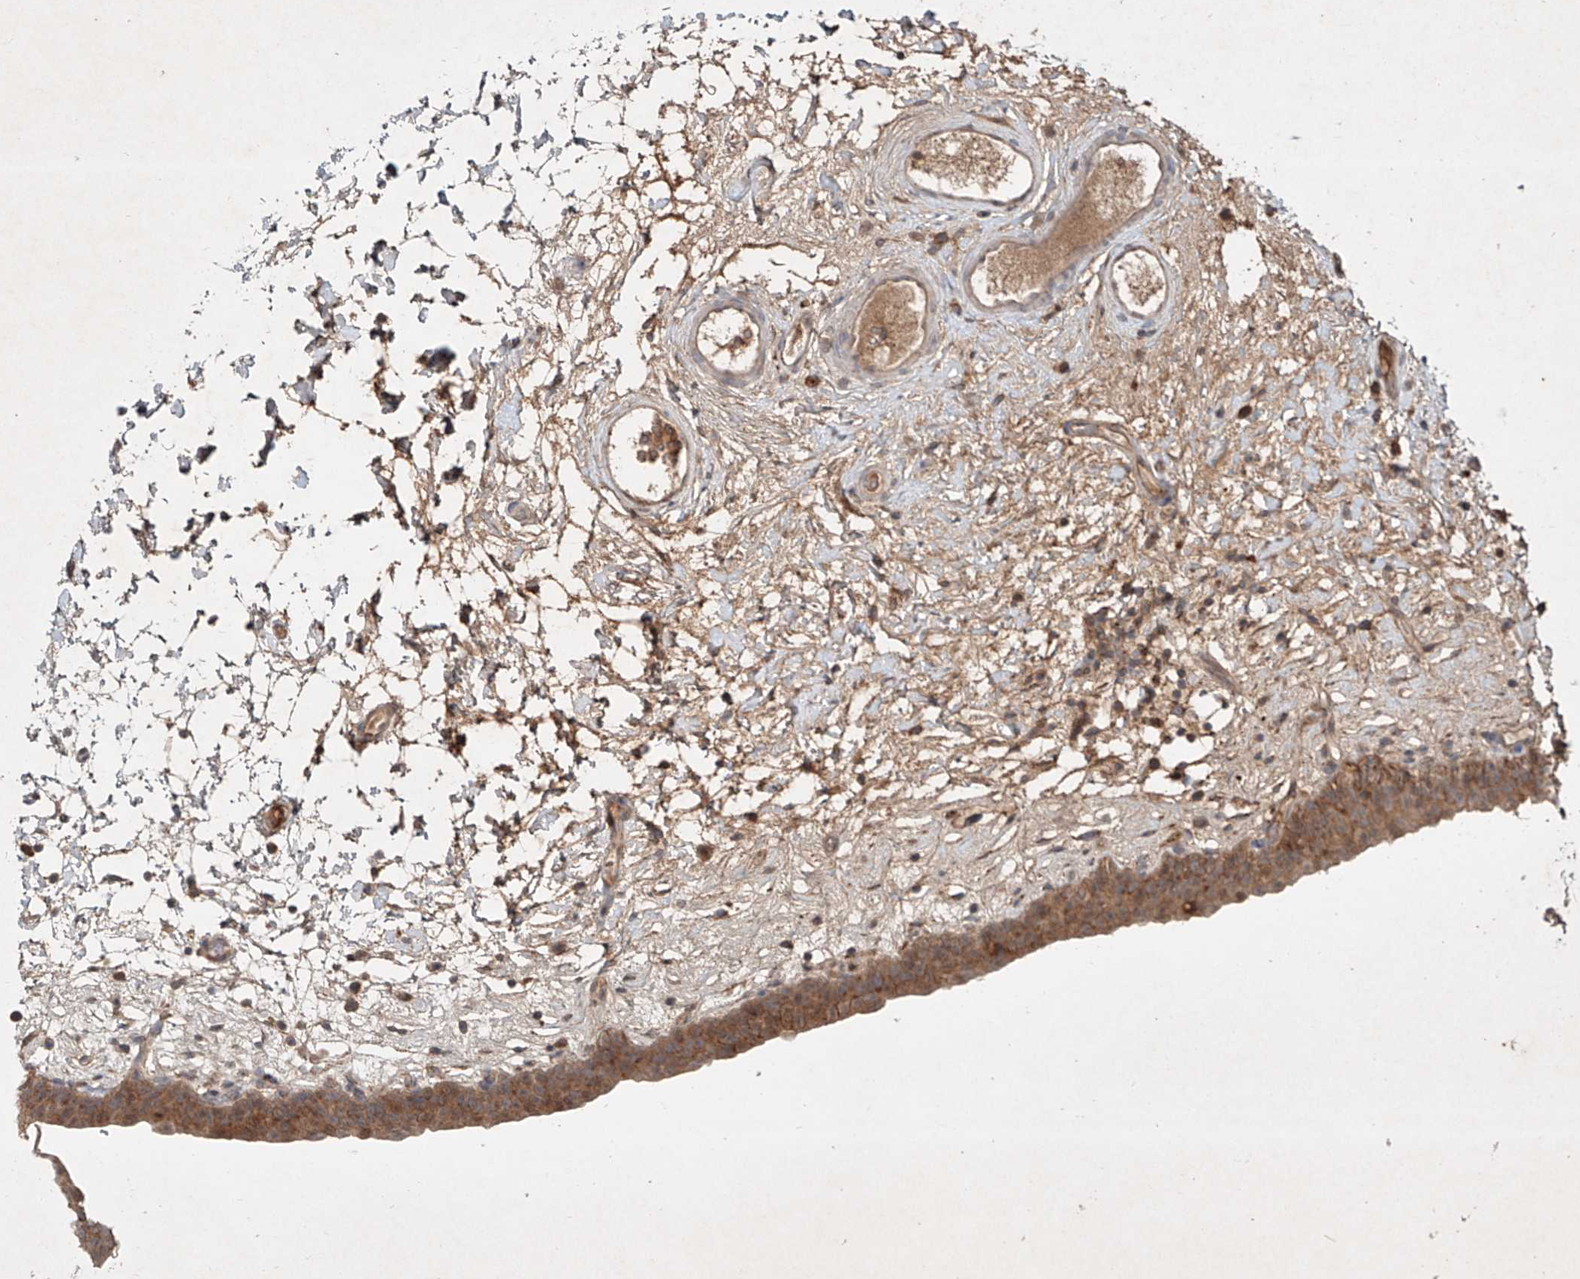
{"staining": {"intensity": "moderate", "quantity": ">75%", "location": "cytoplasmic/membranous,nuclear"}, "tissue": "urinary bladder", "cell_type": "Urothelial cells", "image_type": "normal", "snomed": [{"axis": "morphology", "description": "Normal tissue, NOS"}, {"axis": "topography", "description": "Urinary bladder"}], "caption": "Moderate cytoplasmic/membranous,nuclear staining is identified in approximately >75% of urothelial cells in benign urinary bladder.", "gene": "IER5", "patient": {"sex": "male", "age": 83}}